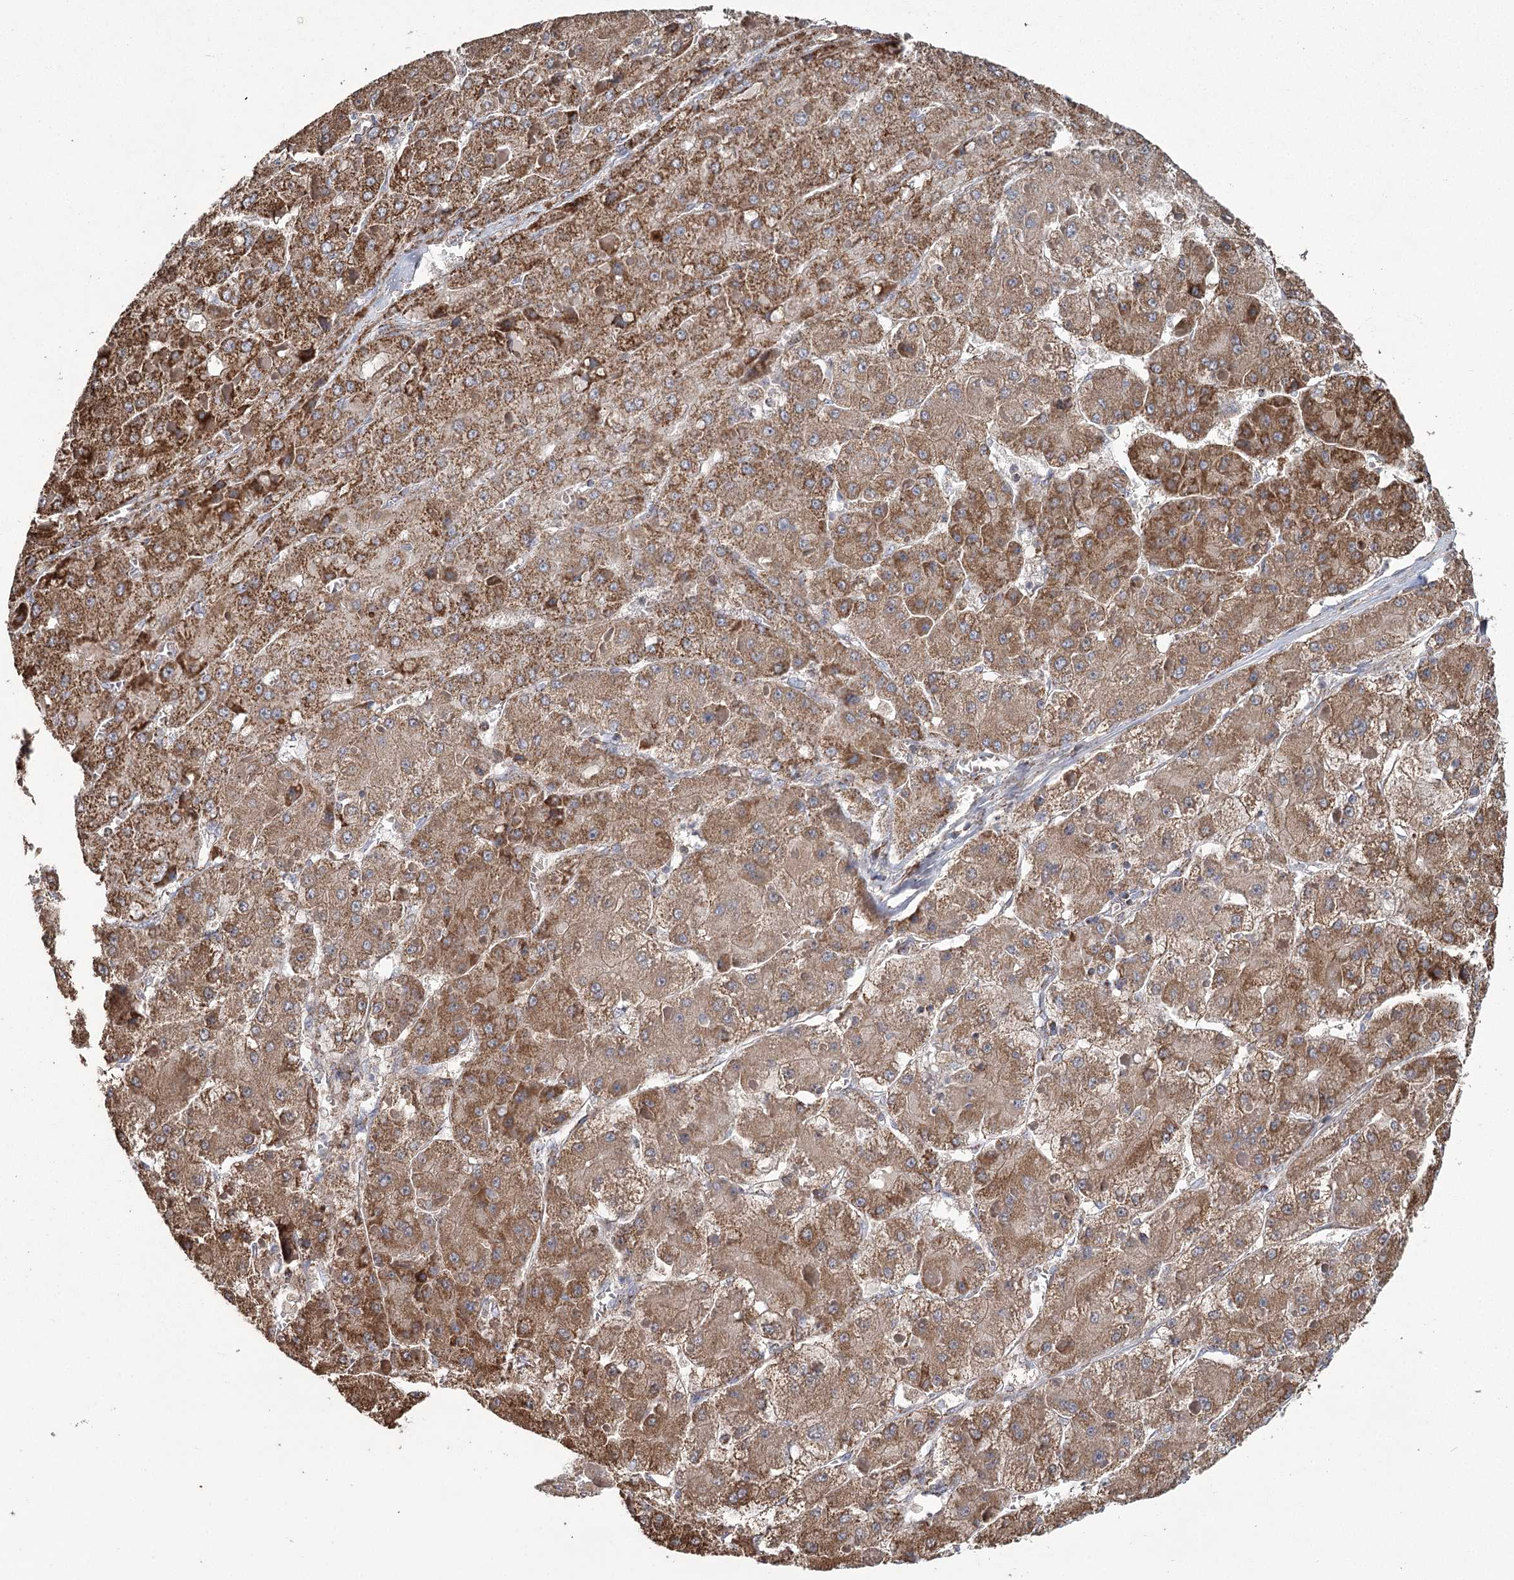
{"staining": {"intensity": "moderate", "quantity": ">75%", "location": "cytoplasmic/membranous"}, "tissue": "liver cancer", "cell_type": "Tumor cells", "image_type": "cancer", "snomed": [{"axis": "morphology", "description": "Carcinoma, Hepatocellular, NOS"}, {"axis": "topography", "description": "Liver"}], "caption": "About >75% of tumor cells in human liver cancer reveal moderate cytoplasmic/membranous protein expression as visualized by brown immunohistochemical staining.", "gene": "RANBP3L", "patient": {"sex": "female", "age": 73}}